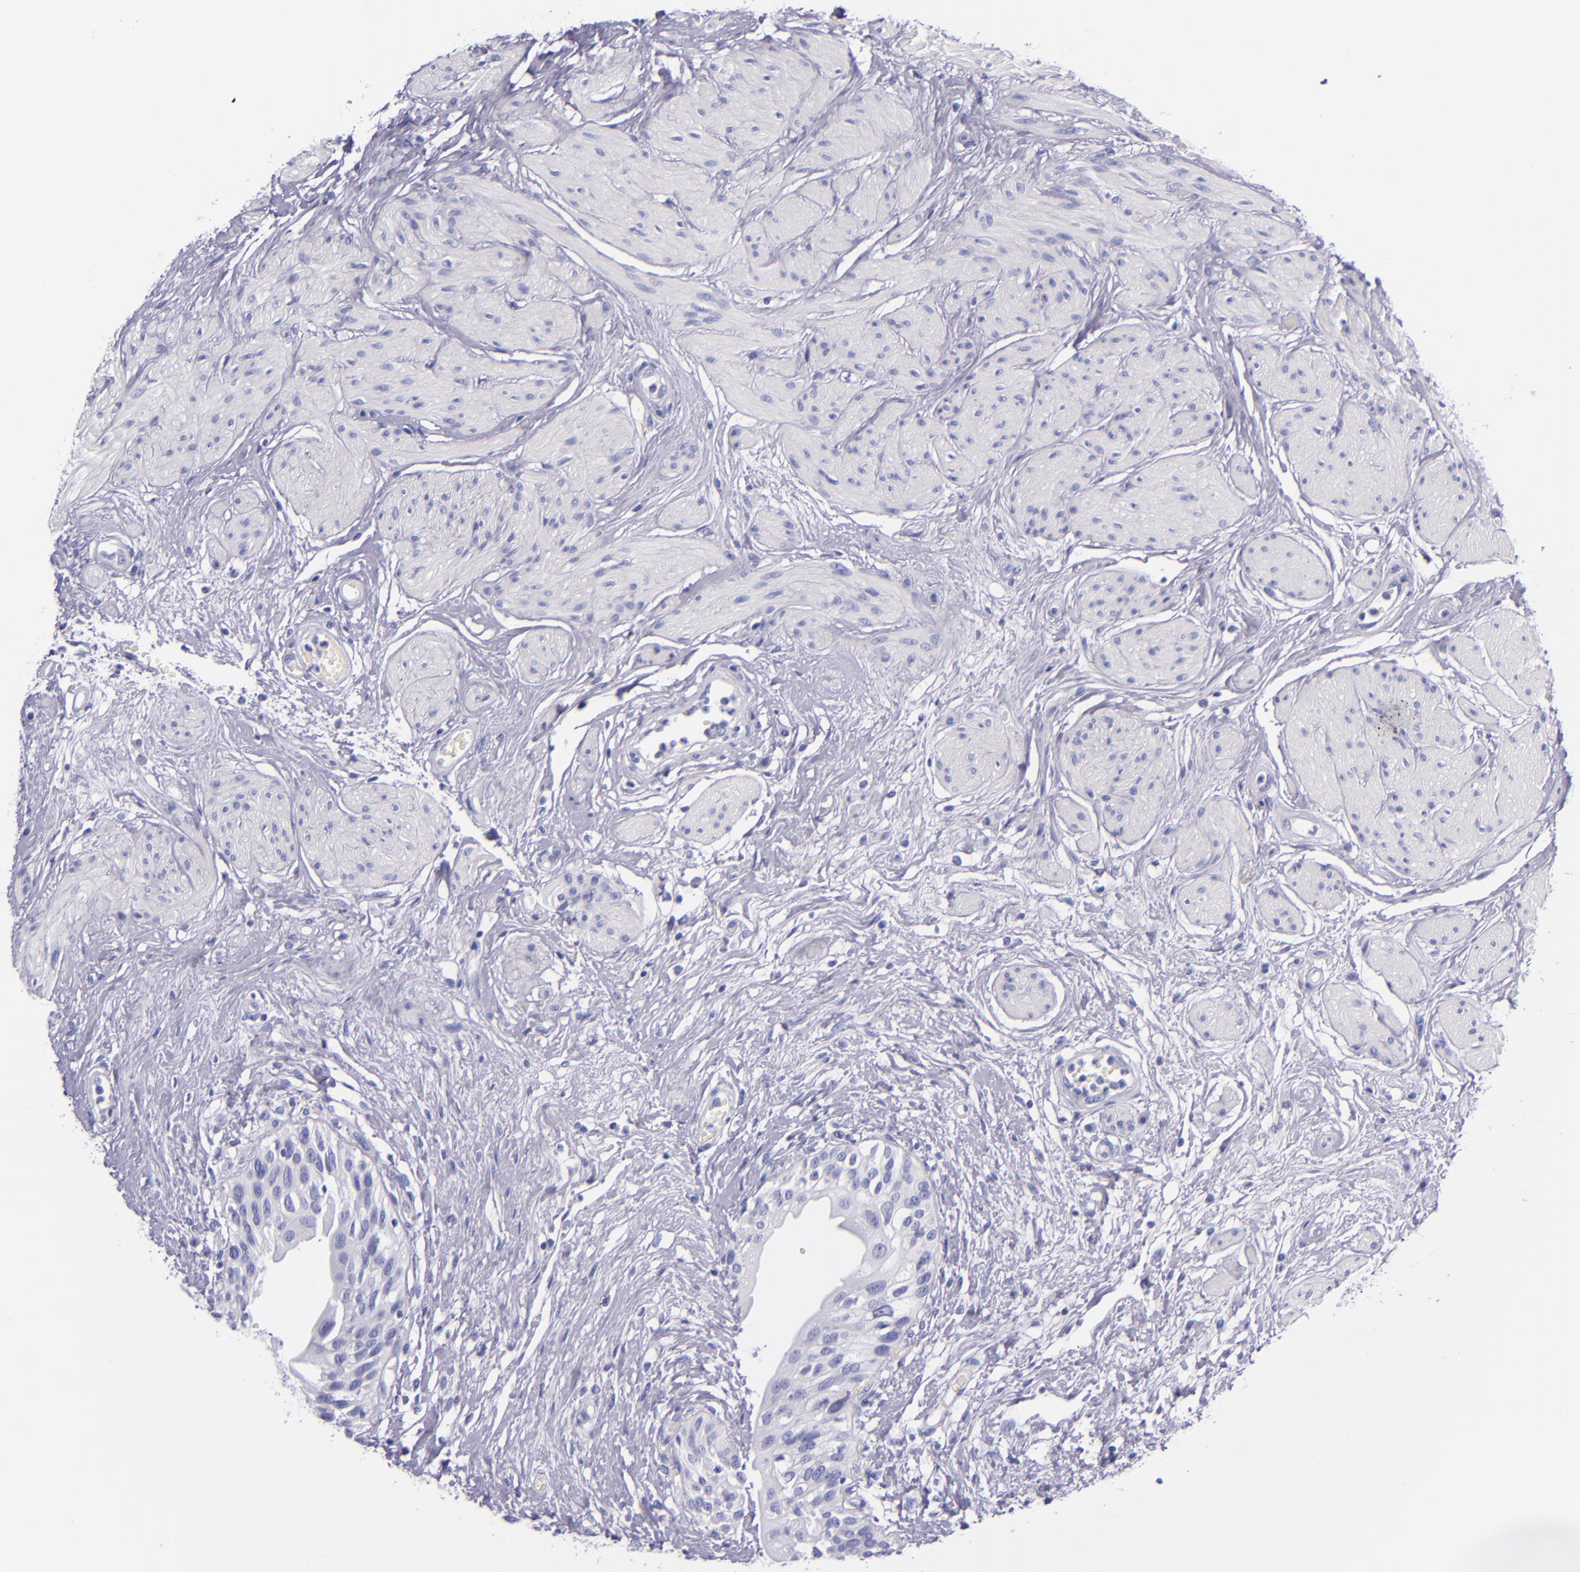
{"staining": {"intensity": "negative", "quantity": "none", "location": "none"}, "tissue": "urinary bladder", "cell_type": "Urothelial cells", "image_type": "normal", "snomed": [{"axis": "morphology", "description": "Normal tissue, NOS"}, {"axis": "topography", "description": "Urinary bladder"}], "caption": "DAB immunohistochemical staining of unremarkable human urinary bladder demonstrates no significant expression in urothelial cells.", "gene": "LAG3", "patient": {"sex": "female", "age": 55}}